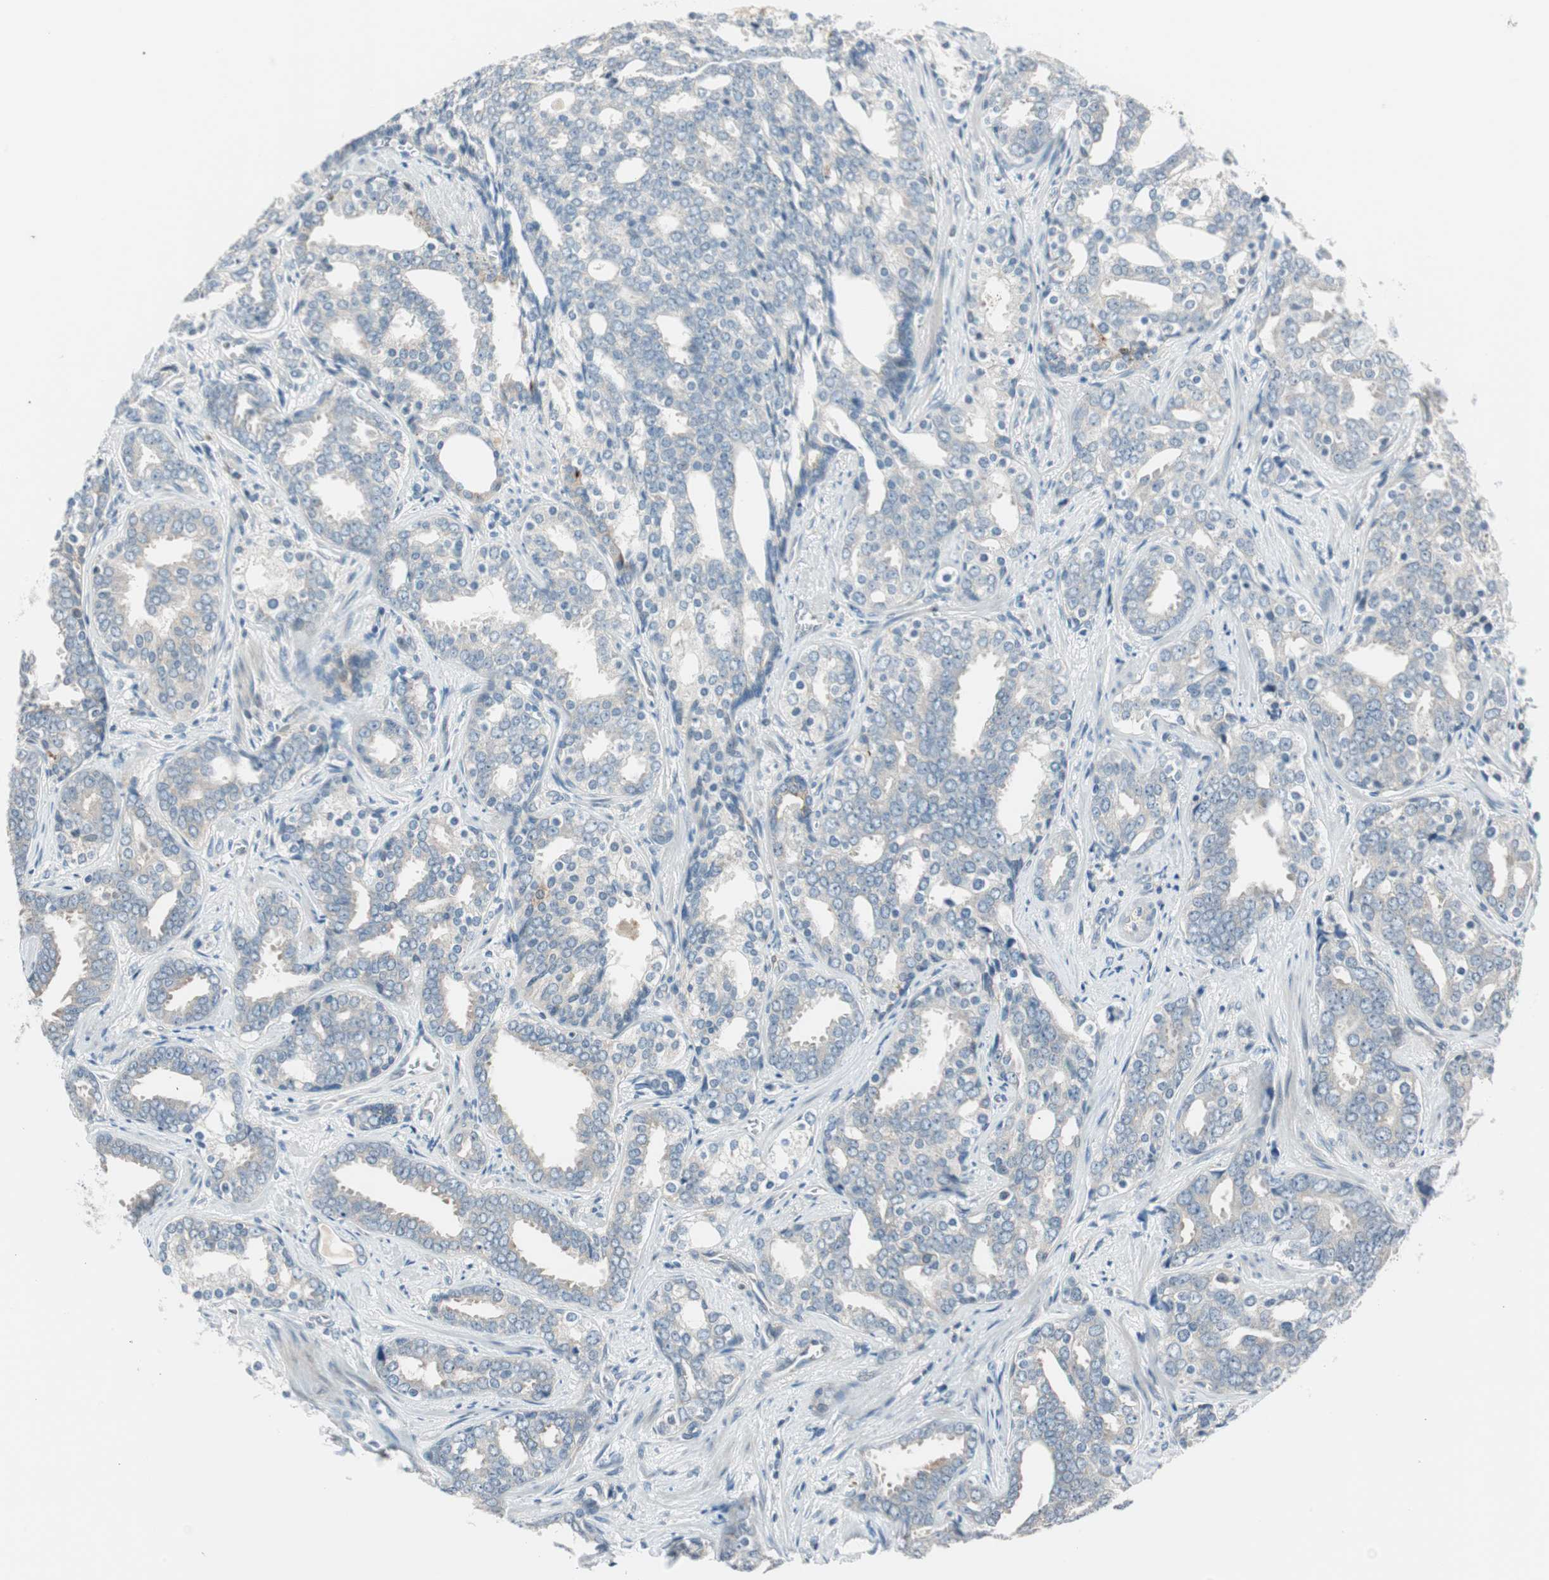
{"staining": {"intensity": "negative", "quantity": "none", "location": "none"}, "tissue": "prostate cancer", "cell_type": "Tumor cells", "image_type": "cancer", "snomed": [{"axis": "morphology", "description": "Adenocarcinoma, High grade"}, {"axis": "topography", "description": "Prostate"}], "caption": "Tumor cells show no significant staining in prostate cancer.", "gene": "CGRRF1", "patient": {"sex": "male", "age": 67}}